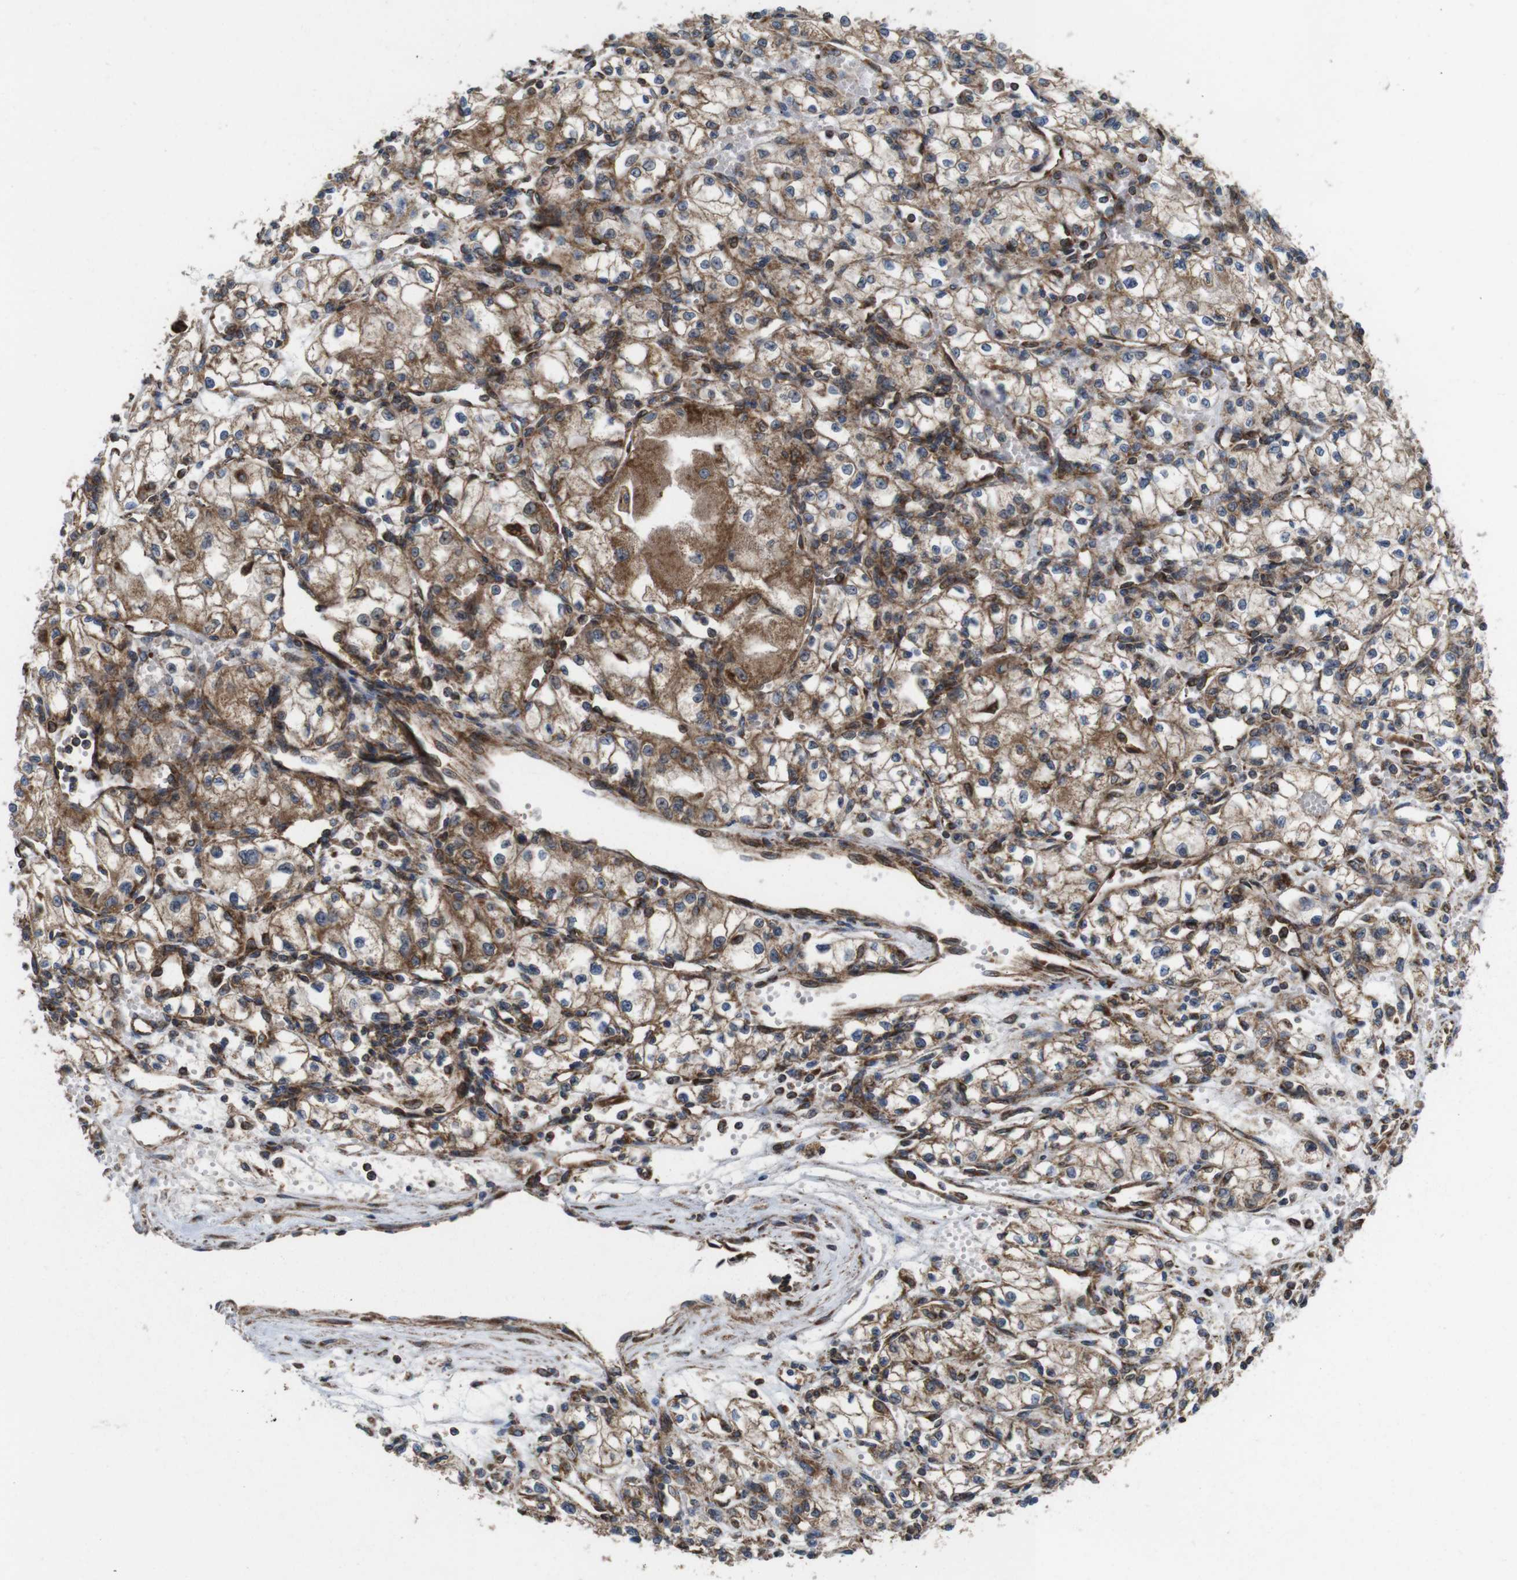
{"staining": {"intensity": "moderate", "quantity": "25%-75%", "location": "cytoplasmic/membranous"}, "tissue": "renal cancer", "cell_type": "Tumor cells", "image_type": "cancer", "snomed": [{"axis": "morphology", "description": "Normal tissue, NOS"}, {"axis": "morphology", "description": "Adenocarcinoma, NOS"}, {"axis": "topography", "description": "Kidney"}], "caption": "This histopathology image shows renal cancer (adenocarcinoma) stained with IHC to label a protein in brown. The cytoplasmic/membranous of tumor cells show moderate positivity for the protein. Nuclei are counter-stained blue.", "gene": "HK1", "patient": {"sex": "male", "age": 59}}